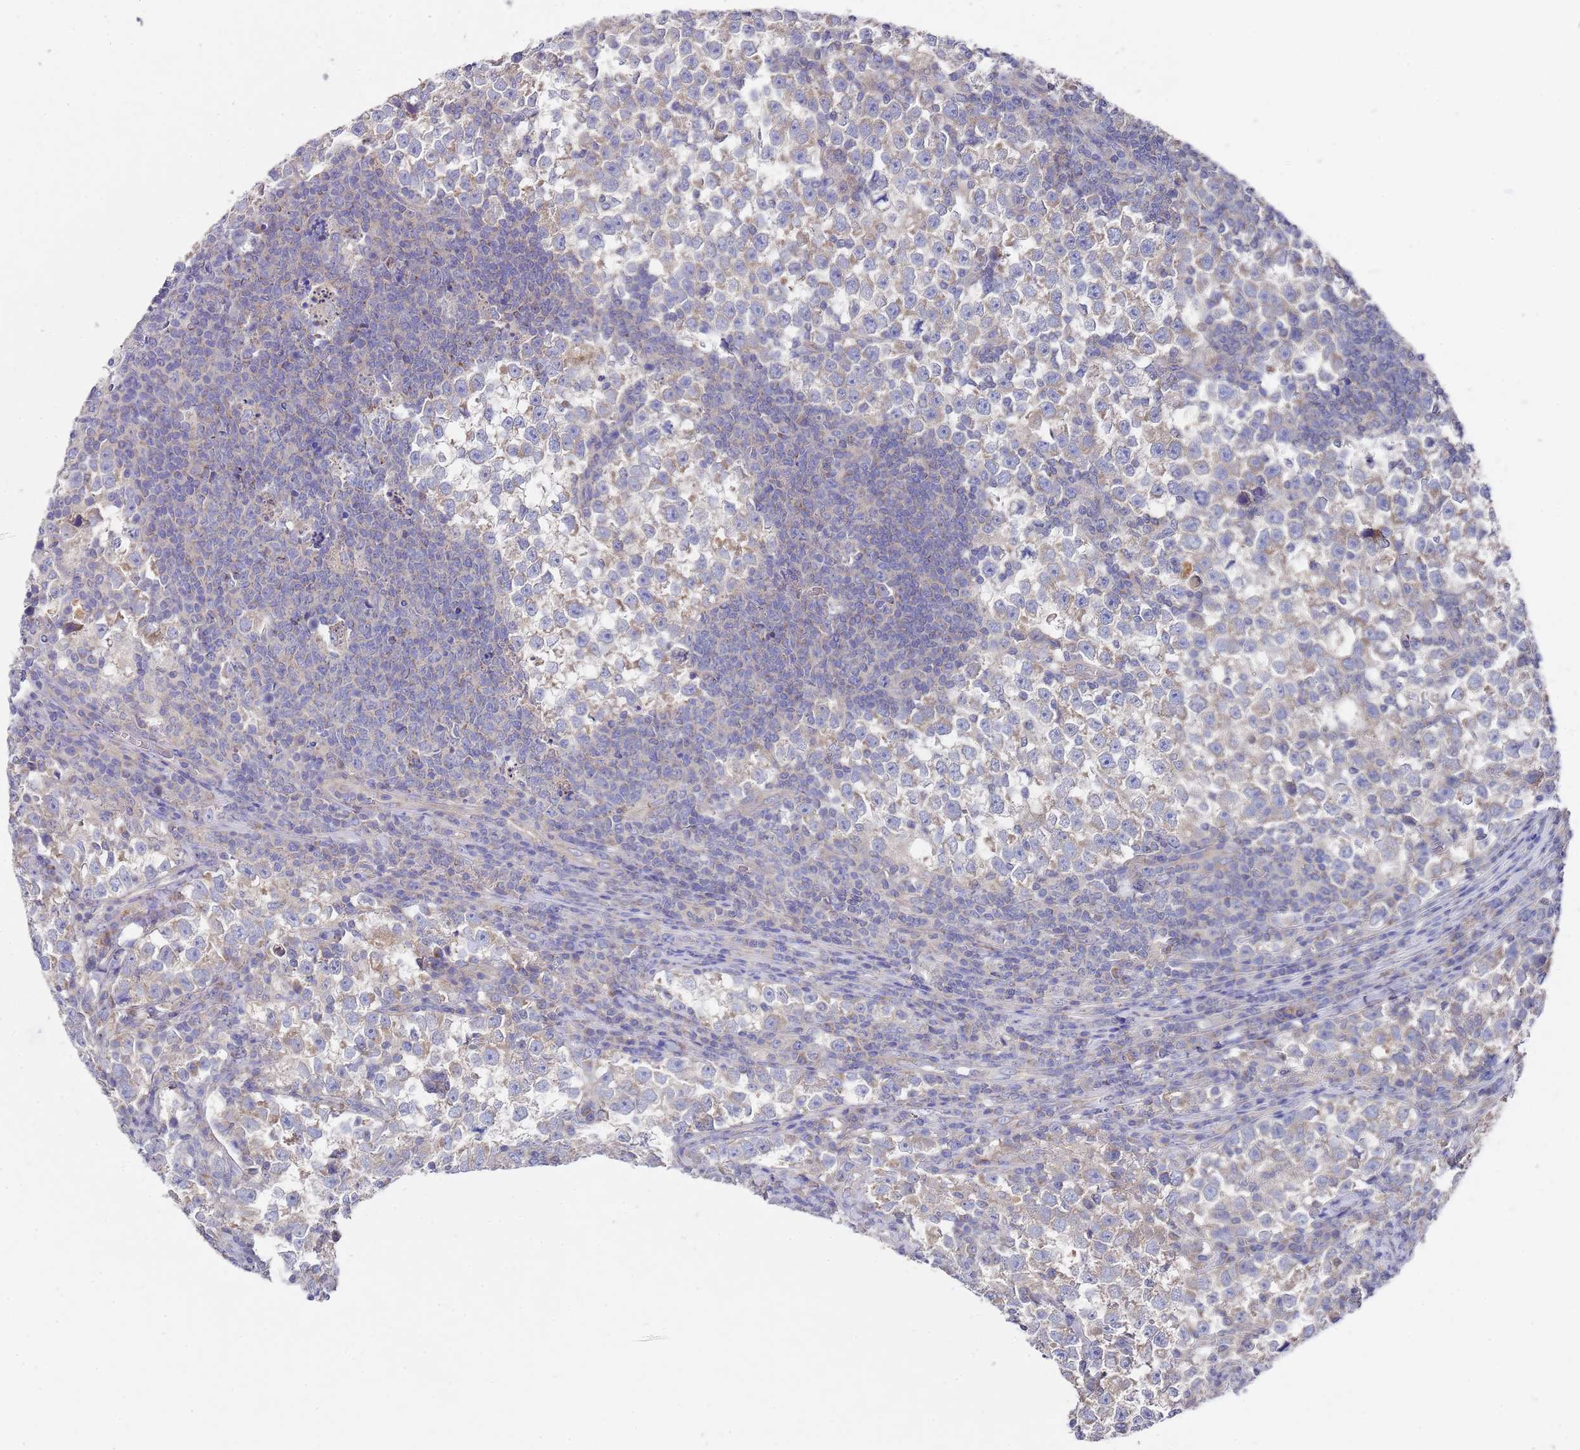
{"staining": {"intensity": "weak", "quantity": "<25%", "location": "cytoplasmic/membranous"}, "tissue": "testis cancer", "cell_type": "Tumor cells", "image_type": "cancer", "snomed": [{"axis": "morphology", "description": "Normal tissue, NOS"}, {"axis": "morphology", "description": "Seminoma, NOS"}, {"axis": "topography", "description": "Testis"}], "caption": "The photomicrograph displays no staining of tumor cells in testis cancer (seminoma). (Immunohistochemistry (ihc), brightfield microscopy, high magnification).", "gene": "NPEPPS", "patient": {"sex": "male", "age": 43}}